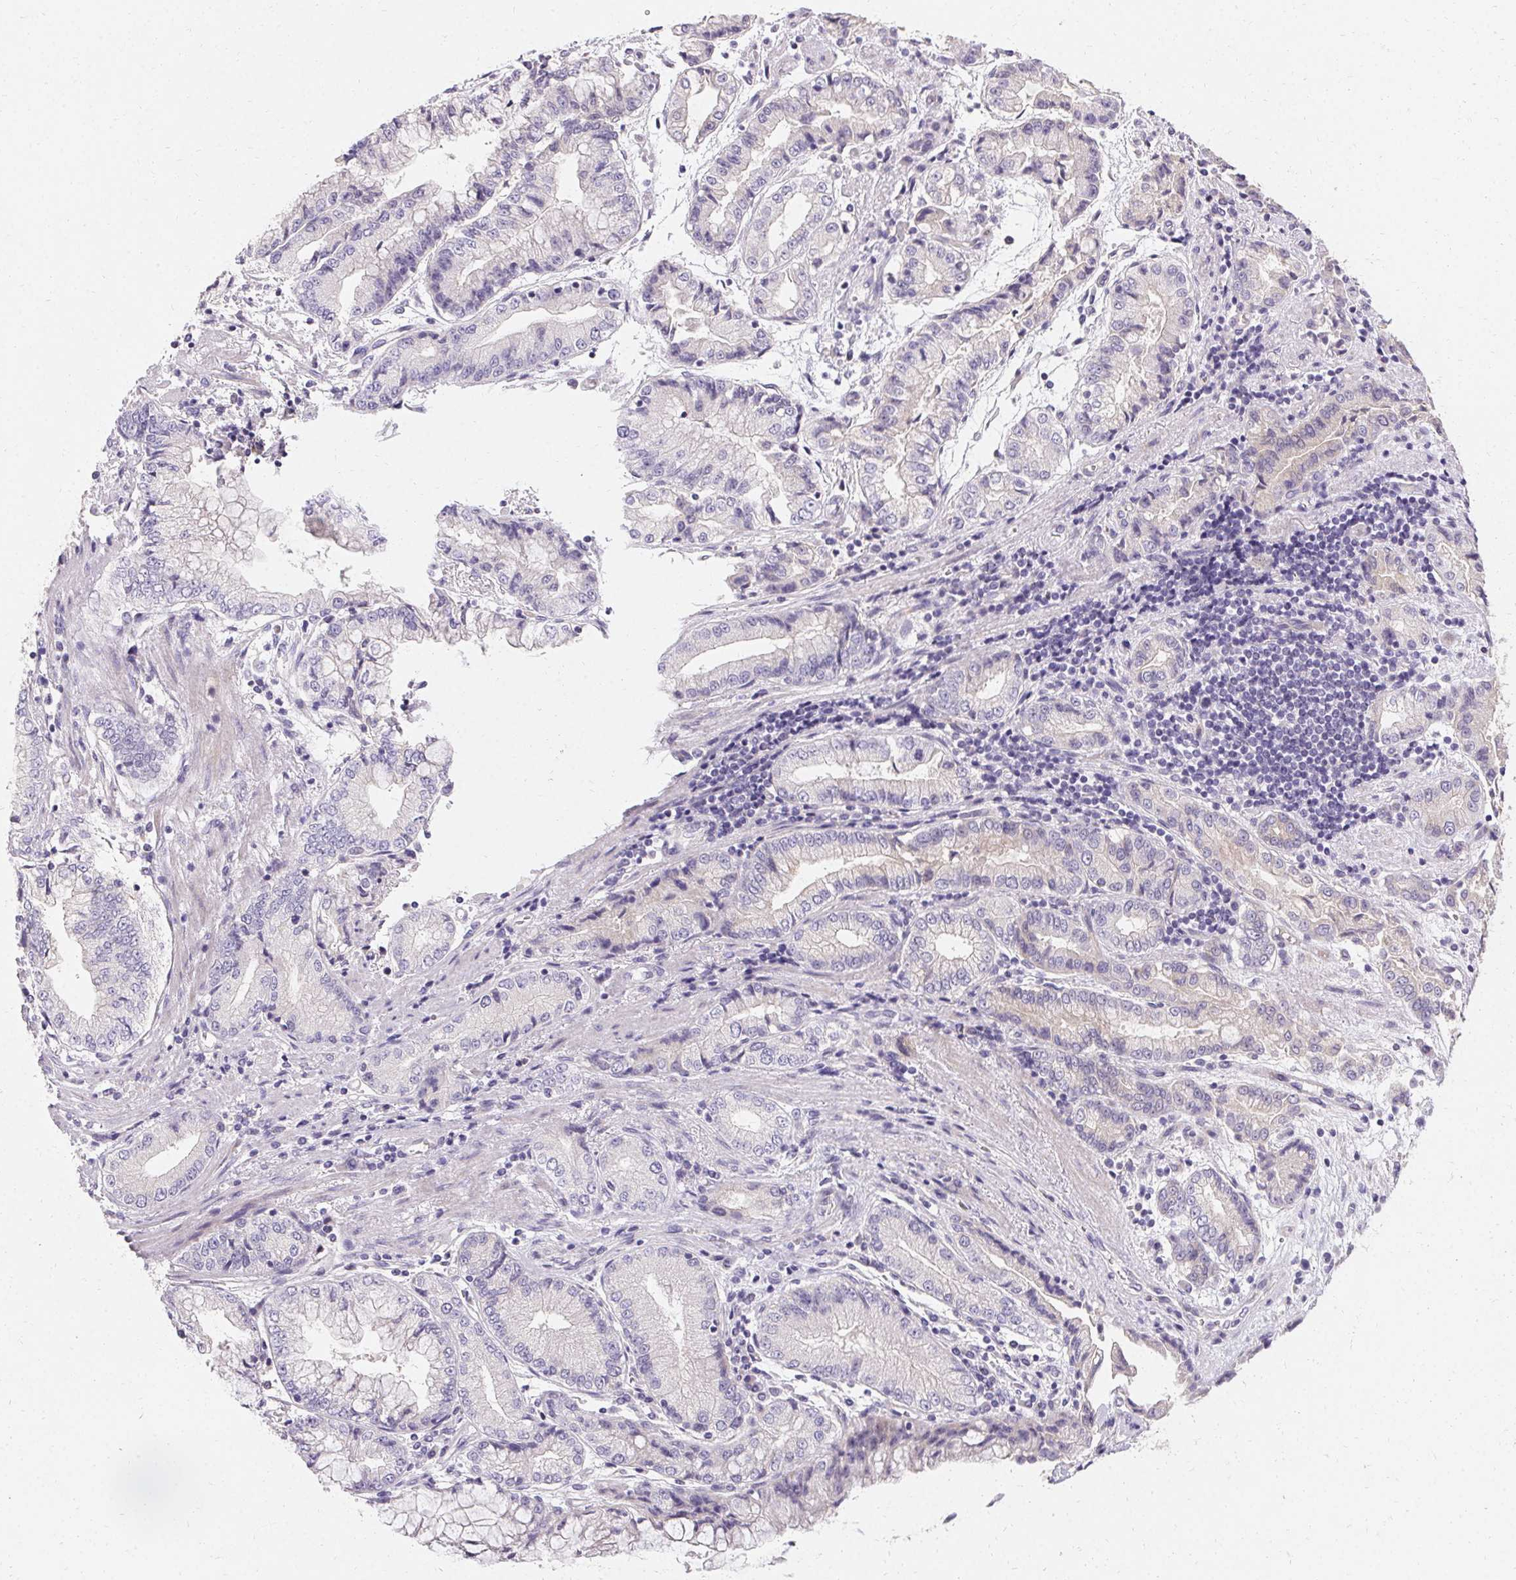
{"staining": {"intensity": "negative", "quantity": "none", "location": "none"}, "tissue": "stomach cancer", "cell_type": "Tumor cells", "image_type": "cancer", "snomed": [{"axis": "morphology", "description": "Adenocarcinoma, NOS"}, {"axis": "topography", "description": "Stomach, upper"}], "caption": "A histopathology image of human stomach adenocarcinoma is negative for staining in tumor cells. (DAB (3,3'-diaminobenzidine) IHC, high magnification).", "gene": "TRIP13", "patient": {"sex": "female", "age": 74}}